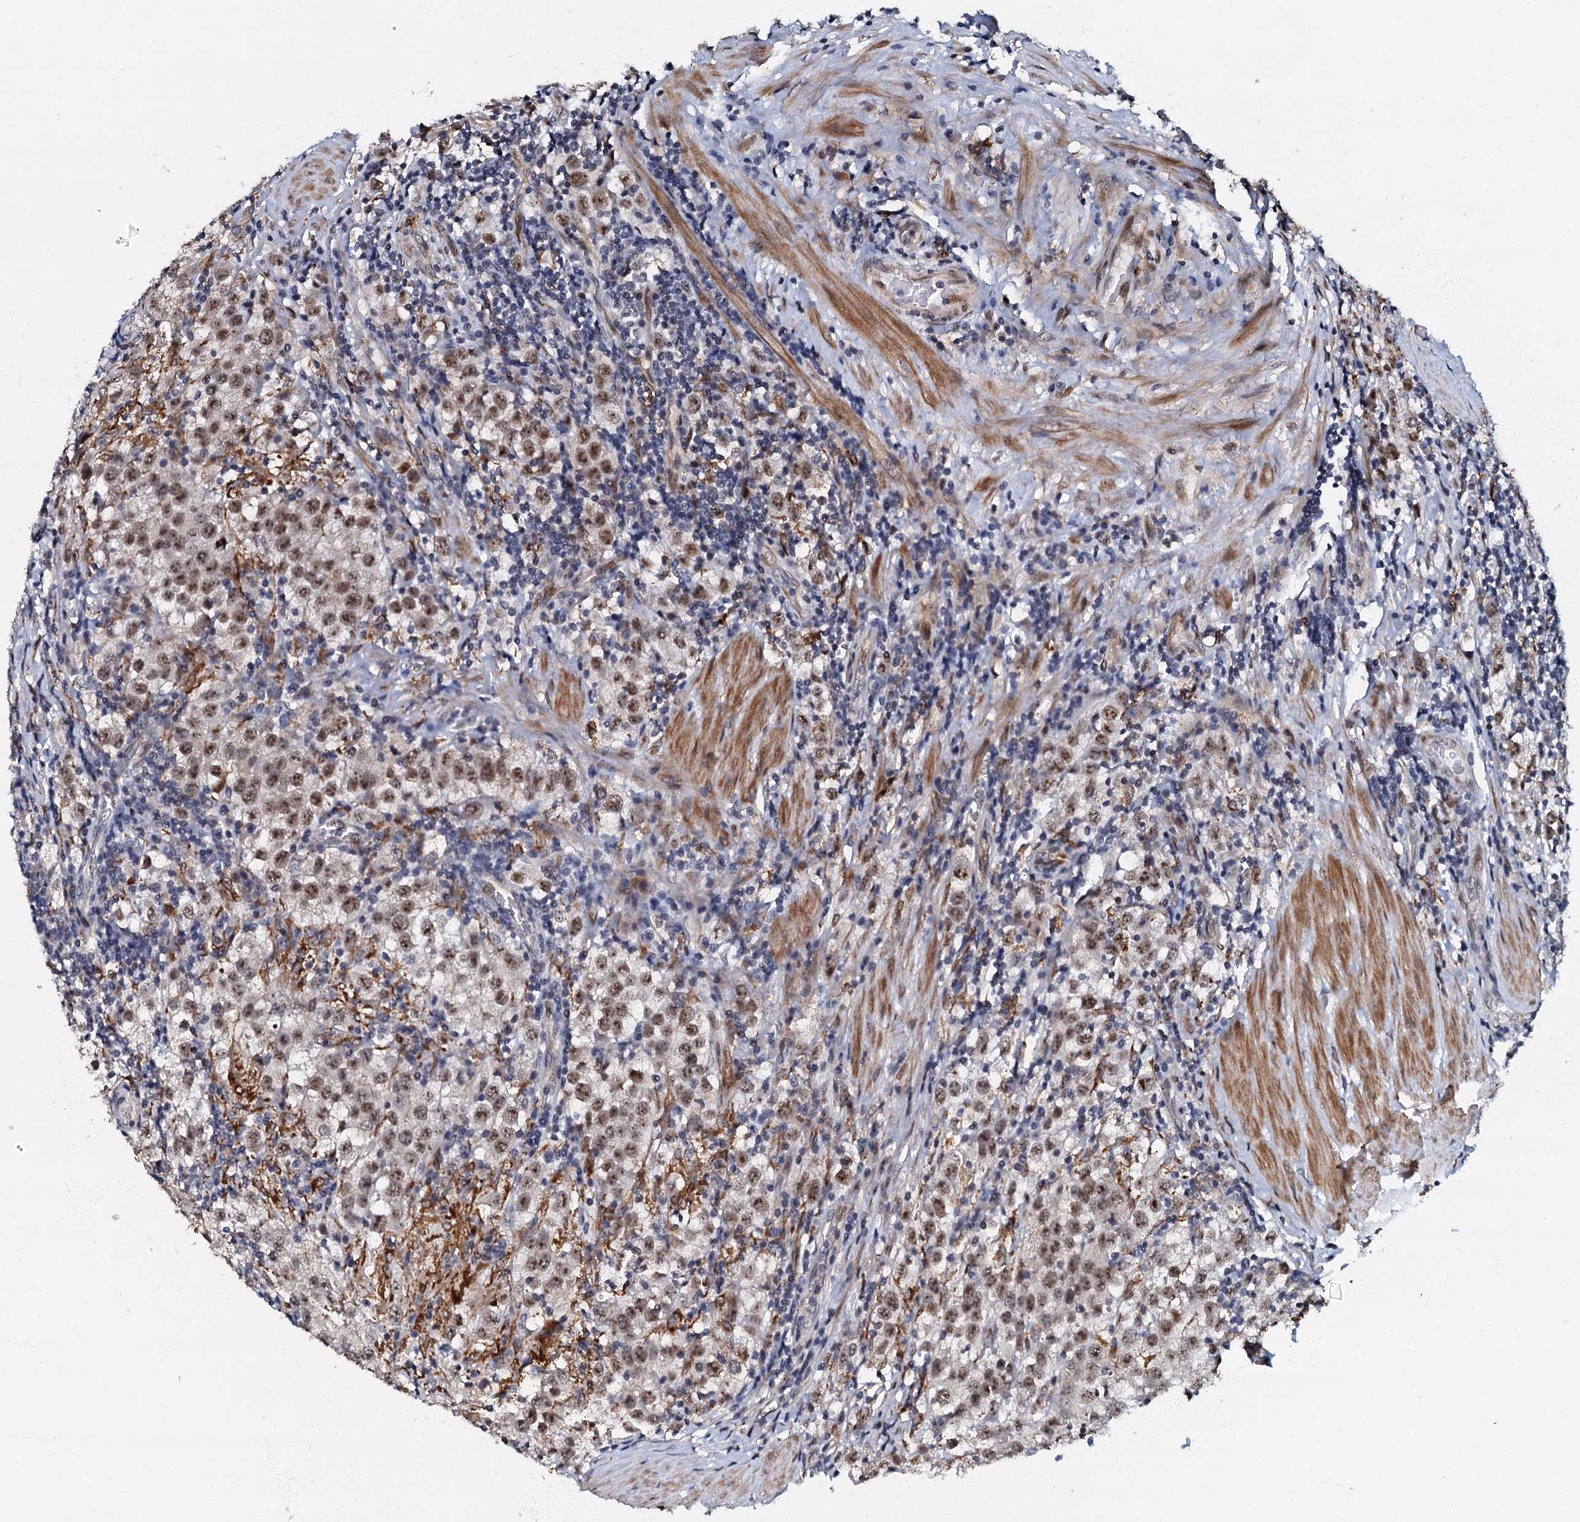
{"staining": {"intensity": "moderate", "quantity": ">75%", "location": "nuclear"}, "tissue": "testis cancer", "cell_type": "Tumor cells", "image_type": "cancer", "snomed": [{"axis": "morphology", "description": "Seminoma, NOS"}, {"axis": "morphology", "description": "Carcinoma, Embryonal, NOS"}, {"axis": "topography", "description": "Testis"}], "caption": "Immunohistochemistry (IHC) of embryonal carcinoma (testis) exhibits medium levels of moderate nuclear expression in about >75% of tumor cells.", "gene": "OLAH", "patient": {"sex": "male", "age": 43}}